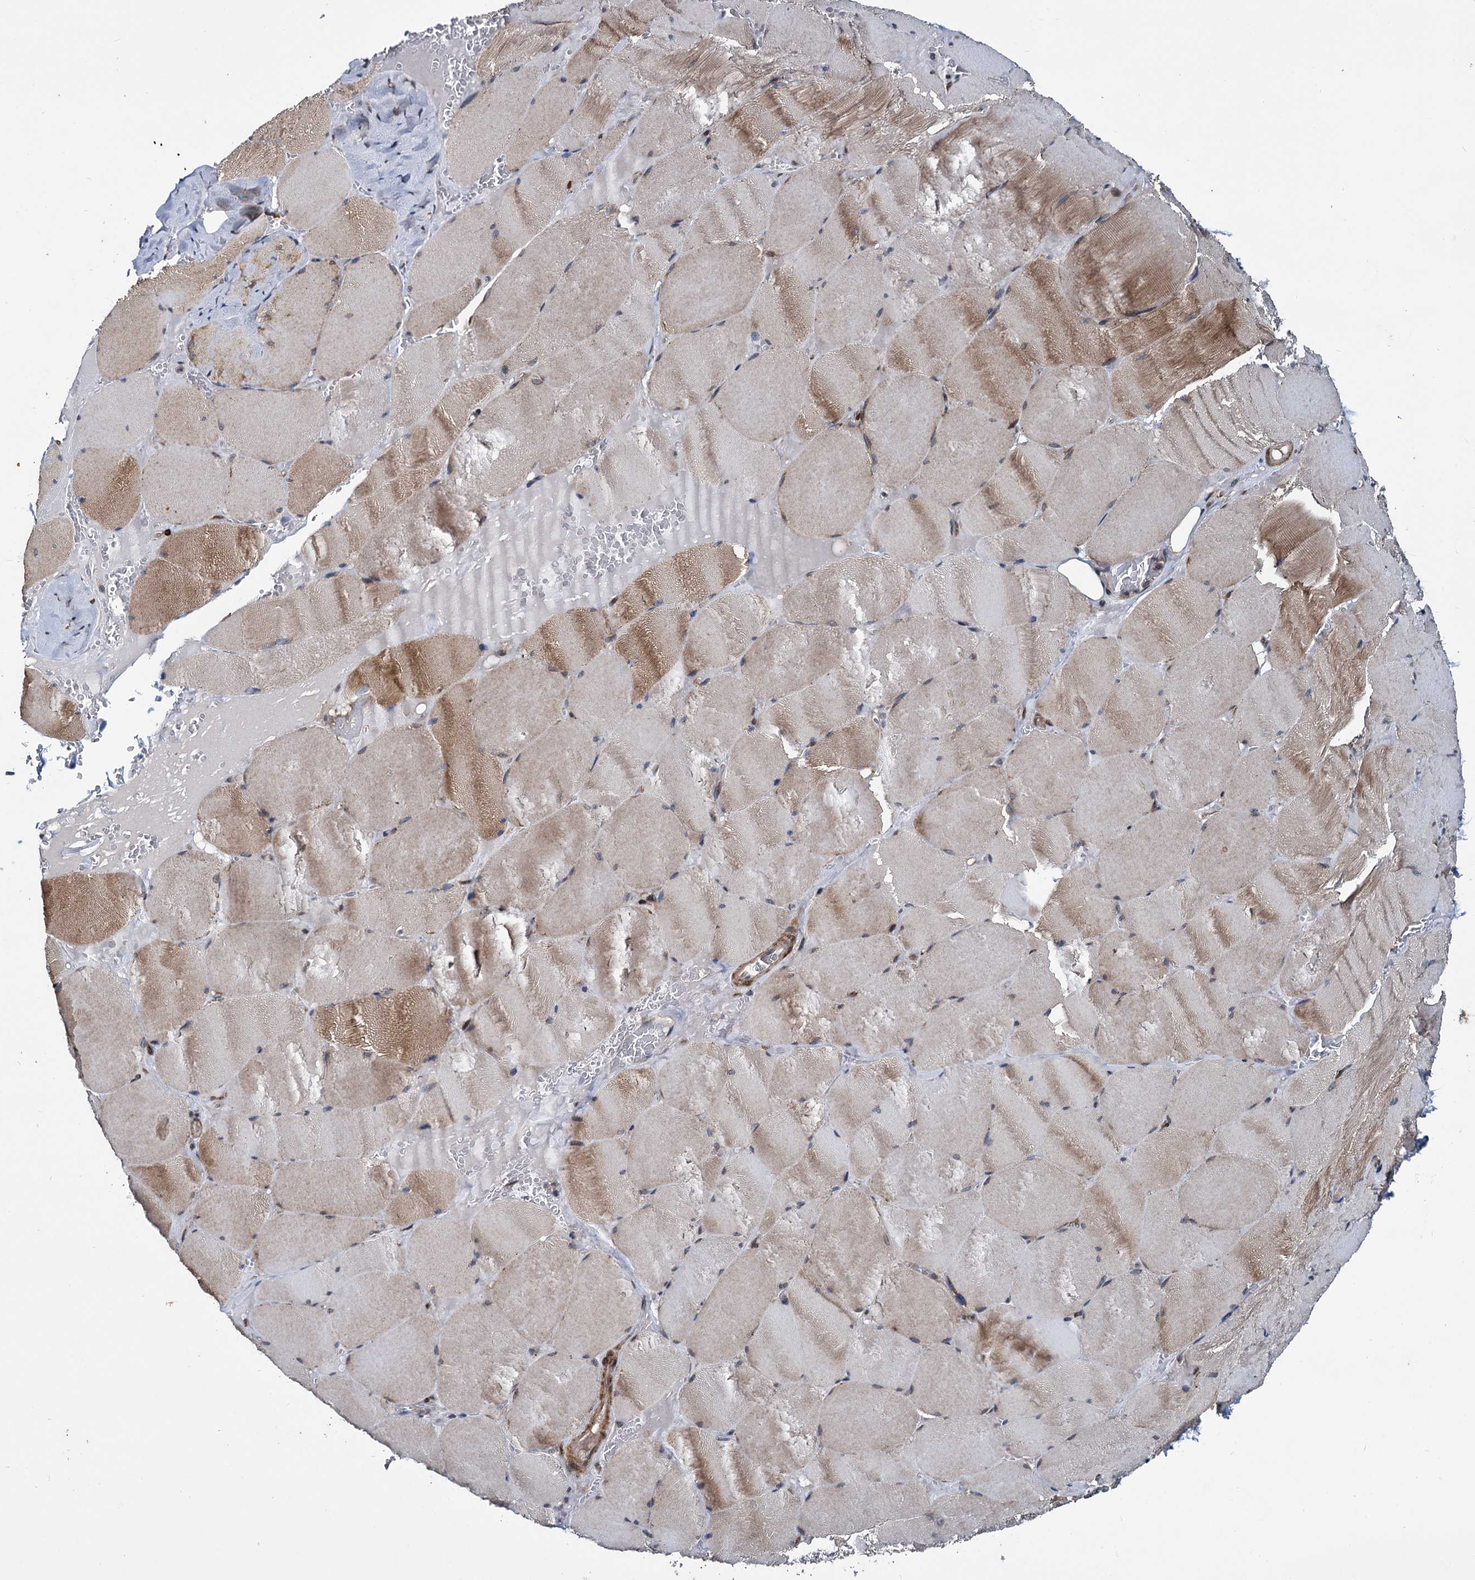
{"staining": {"intensity": "moderate", "quantity": "<25%", "location": "cytoplasmic/membranous"}, "tissue": "skeletal muscle", "cell_type": "Myocytes", "image_type": "normal", "snomed": [{"axis": "morphology", "description": "Normal tissue, NOS"}, {"axis": "topography", "description": "Skeletal muscle"}, {"axis": "topography", "description": "Head-Neck"}], "caption": "Moderate cytoplasmic/membranous positivity is seen in about <25% of myocytes in normal skeletal muscle. The staining is performed using DAB (3,3'-diaminobenzidine) brown chromogen to label protein expression. The nuclei are counter-stained blue using hematoxylin.", "gene": "ARHGAP42", "patient": {"sex": "male", "age": 66}}